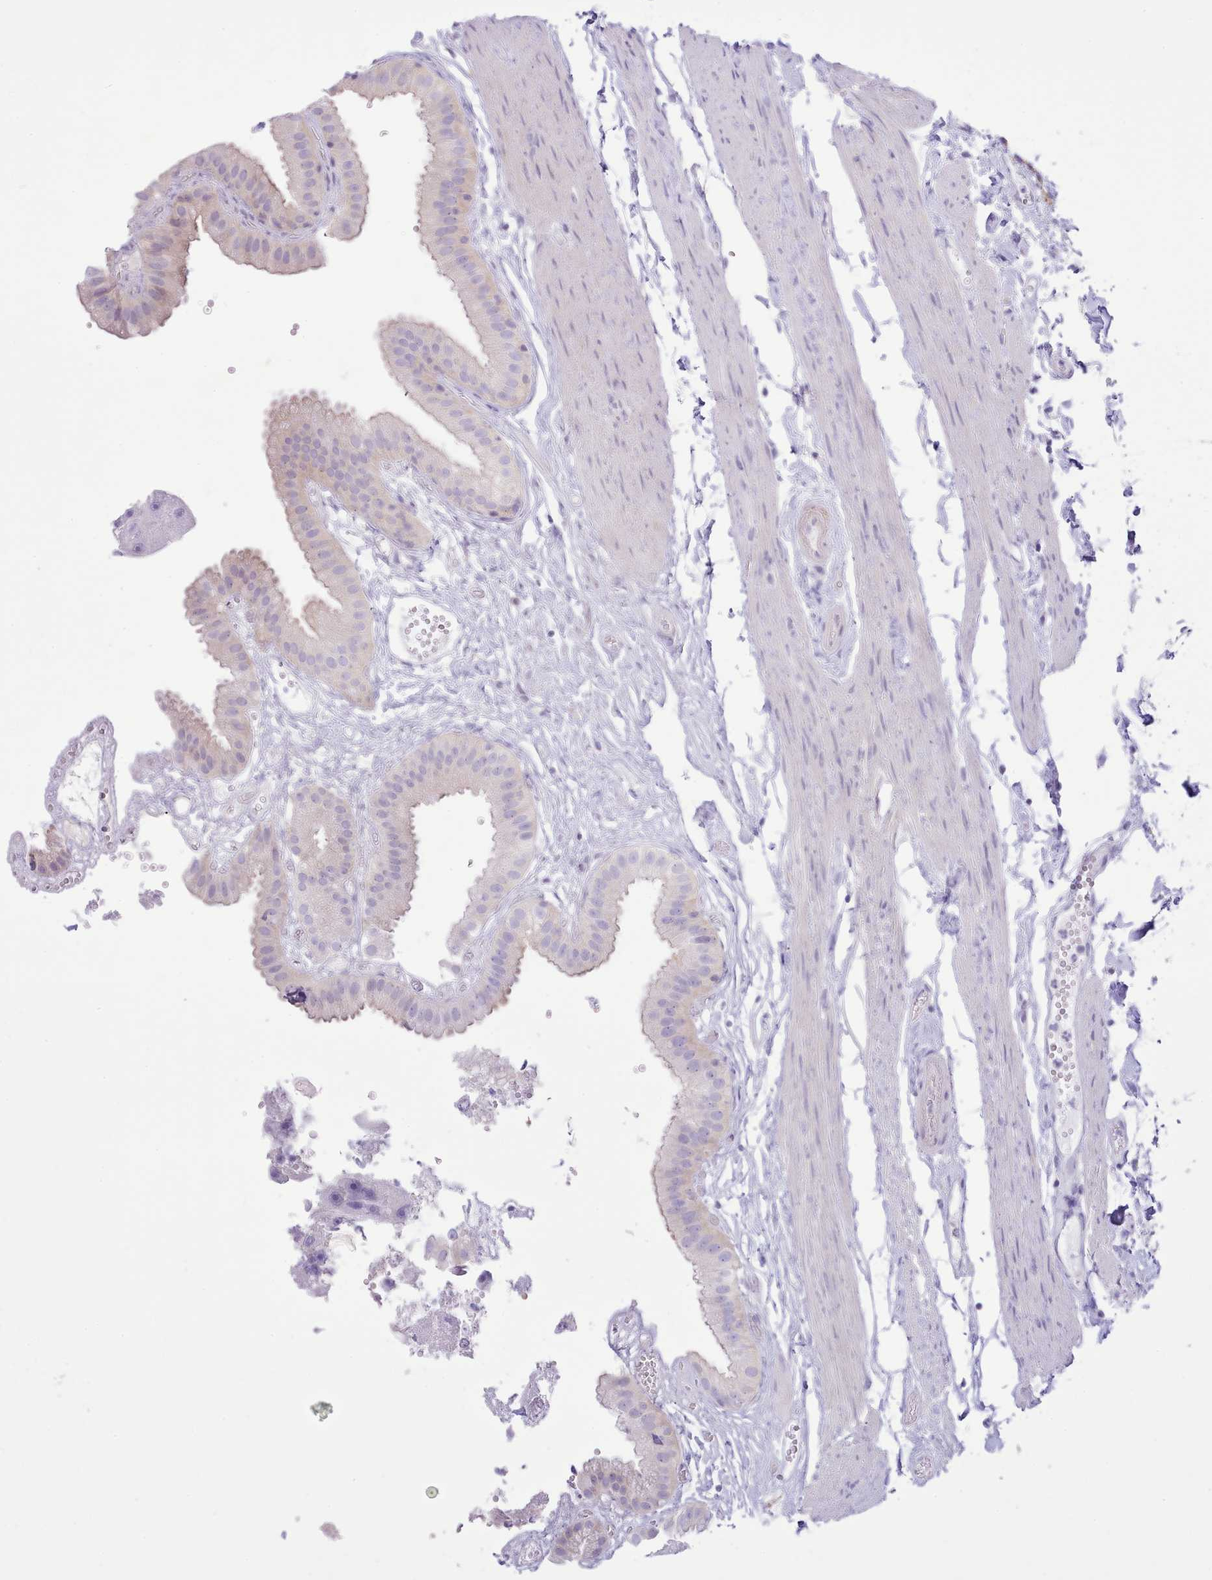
{"staining": {"intensity": "negative", "quantity": "none", "location": "none"}, "tissue": "gallbladder", "cell_type": "Glandular cells", "image_type": "normal", "snomed": [{"axis": "morphology", "description": "Normal tissue, NOS"}, {"axis": "topography", "description": "Gallbladder"}], "caption": "DAB (3,3'-diaminobenzidine) immunohistochemical staining of normal human gallbladder displays no significant staining in glandular cells. (IHC, brightfield microscopy, high magnification).", "gene": "MDFI", "patient": {"sex": "female", "age": 61}}